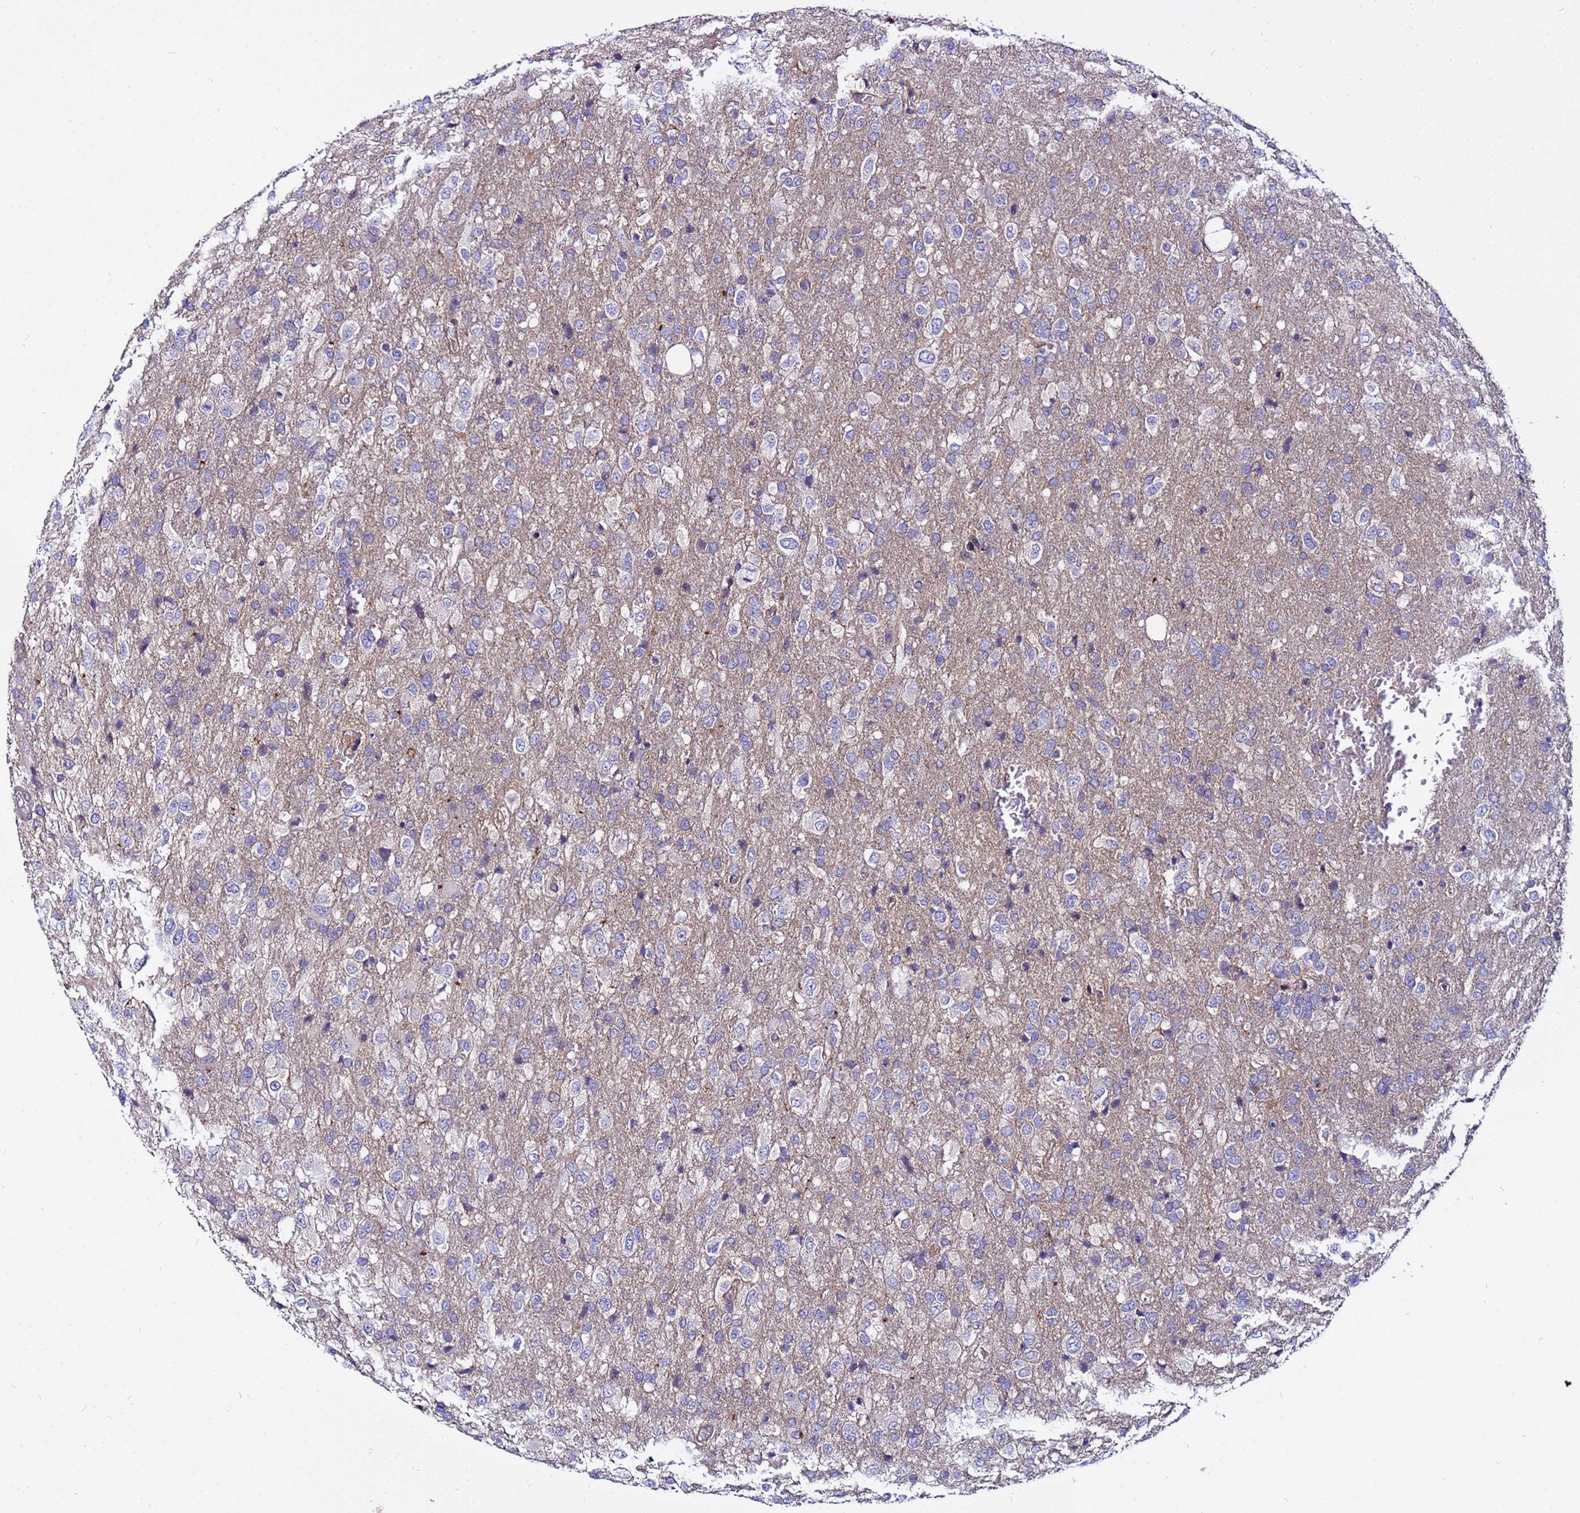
{"staining": {"intensity": "negative", "quantity": "none", "location": "none"}, "tissue": "glioma", "cell_type": "Tumor cells", "image_type": "cancer", "snomed": [{"axis": "morphology", "description": "Glioma, malignant, High grade"}, {"axis": "topography", "description": "Brain"}], "caption": "This is an immunohistochemistry (IHC) image of malignant glioma (high-grade). There is no positivity in tumor cells.", "gene": "STK38", "patient": {"sex": "female", "age": 74}}